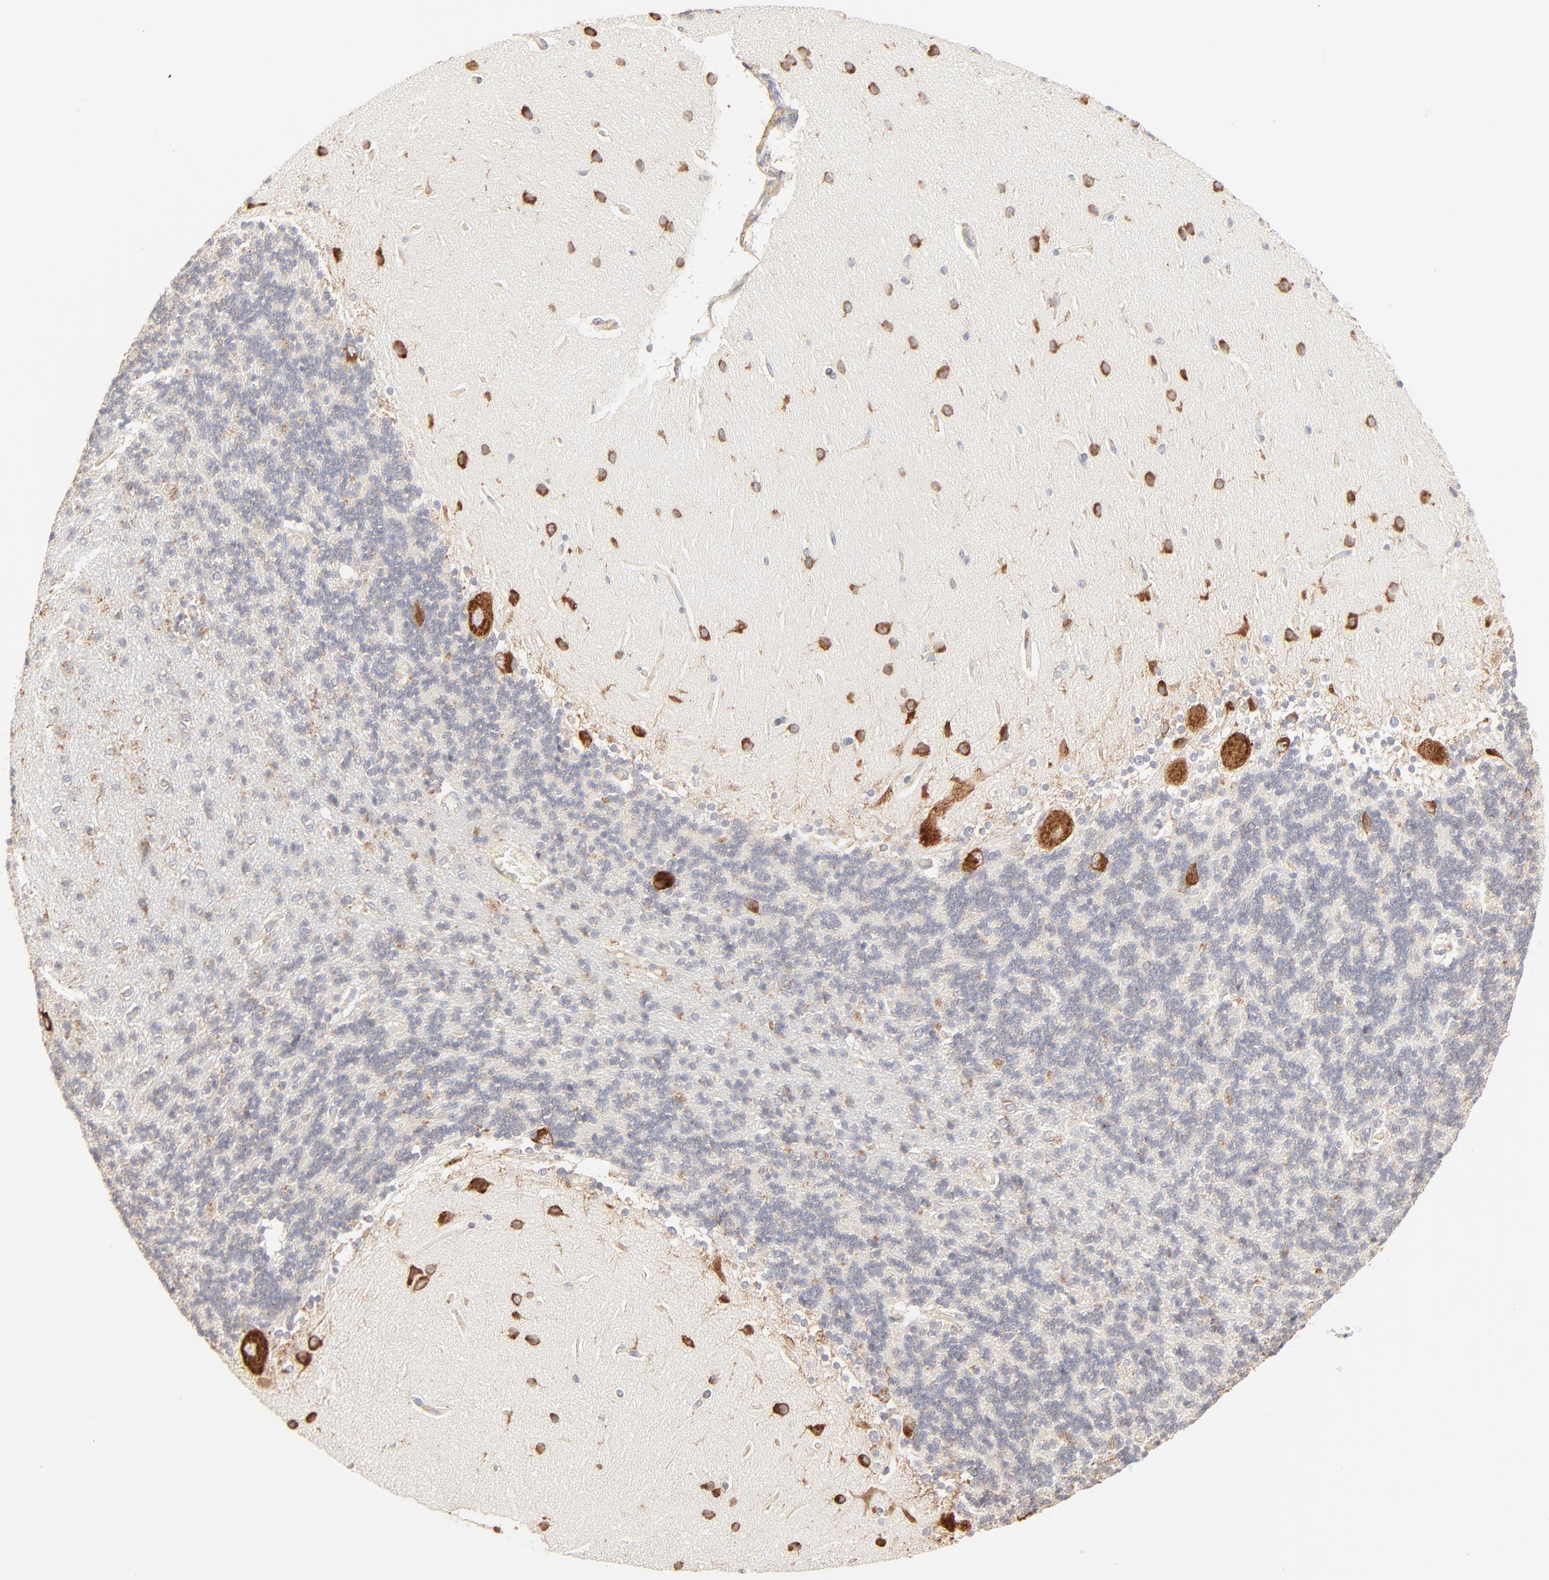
{"staining": {"intensity": "negative", "quantity": "none", "location": "none"}, "tissue": "cerebellum", "cell_type": "Cells in granular layer", "image_type": "normal", "snomed": [{"axis": "morphology", "description": "Normal tissue, NOS"}, {"axis": "topography", "description": "Cerebellum"}], "caption": "Cells in granular layer show no significant protein expression in normal cerebellum.", "gene": "RPS20", "patient": {"sex": "female", "age": 54}}